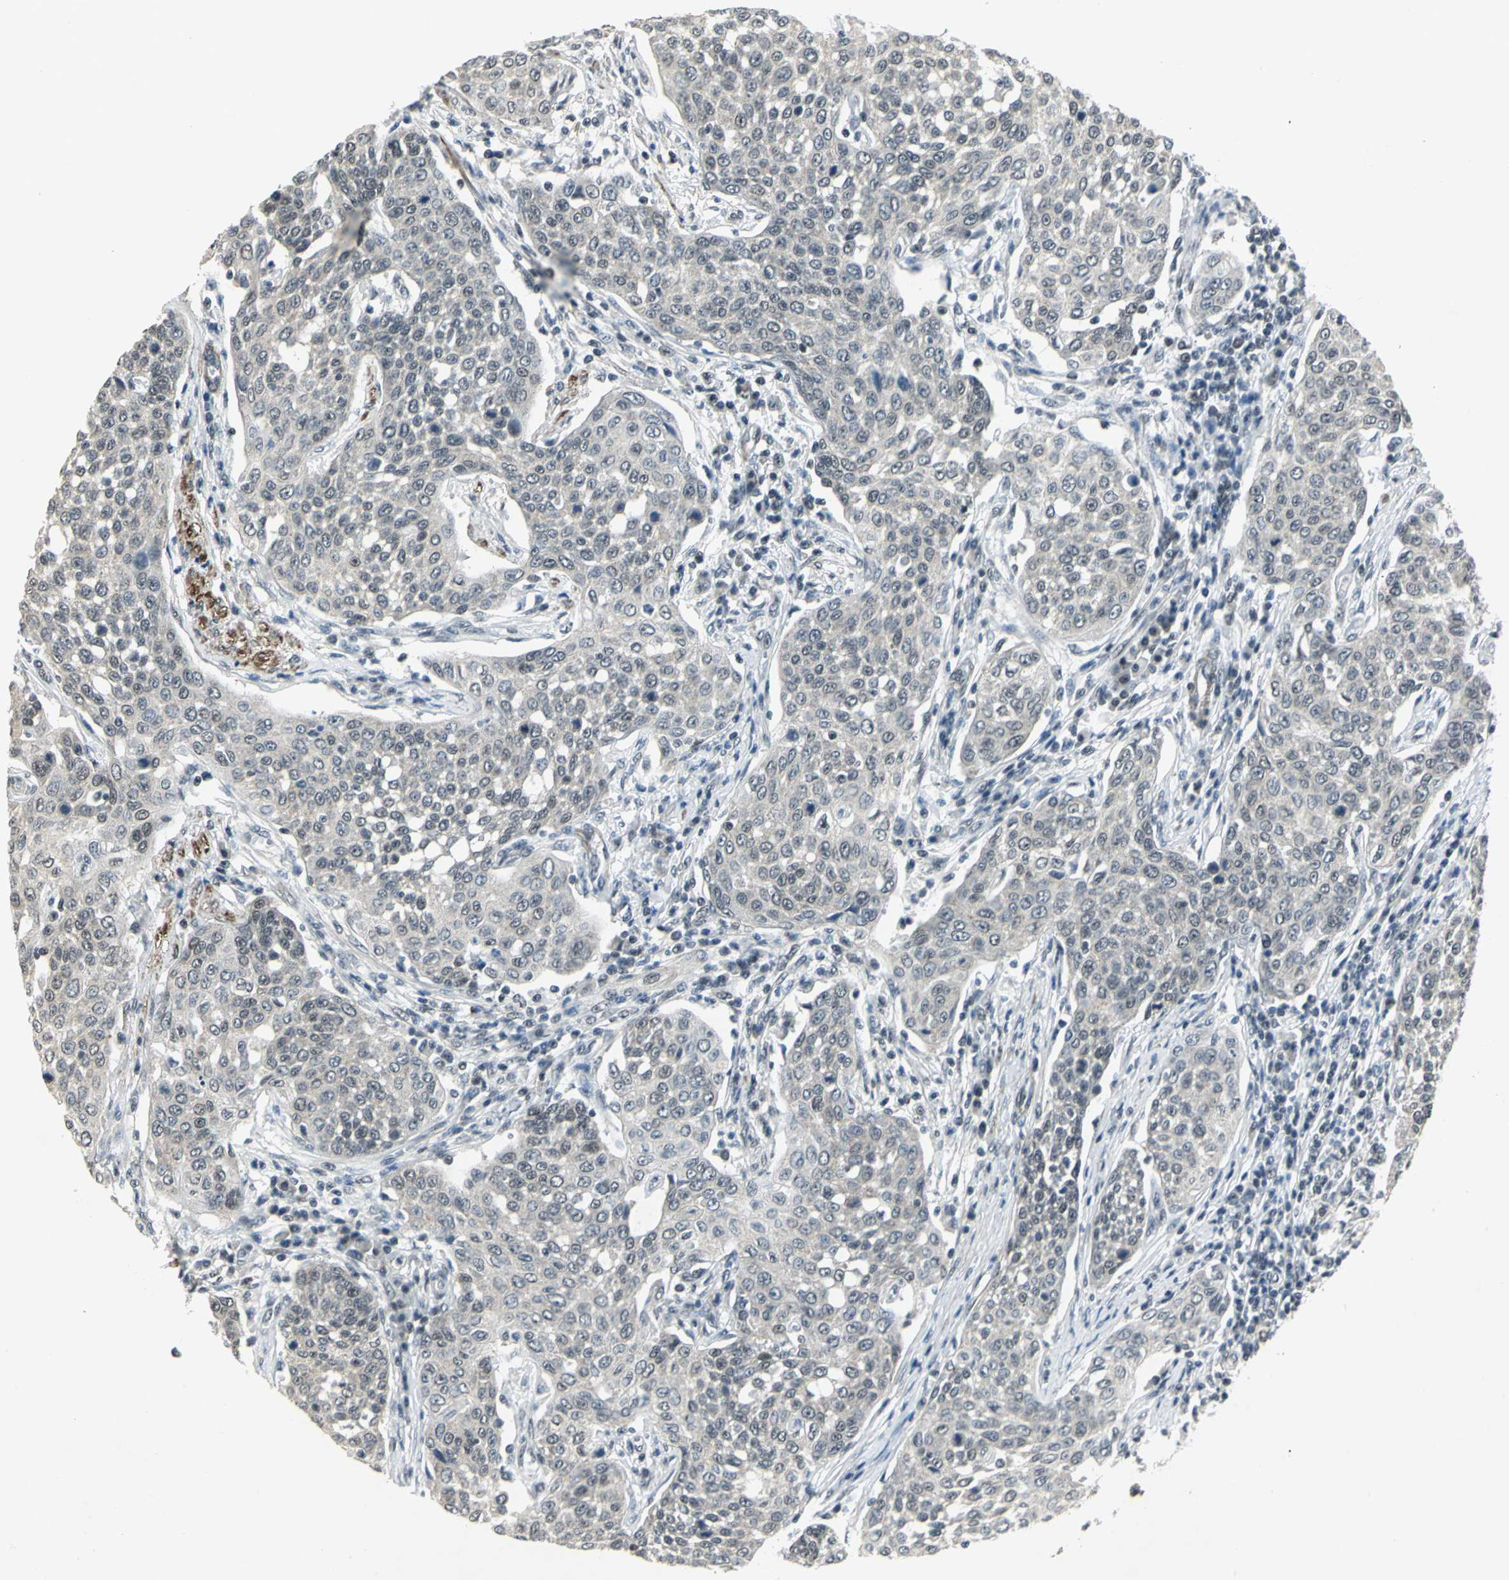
{"staining": {"intensity": "weak", "quantity": "<25%", "location": "cytoplasmic/membranous"}, "tissue": "cervical cancer", "cell_type": "Tumor cells", "image_type": "cancer", "snomed": [{"axis": "morphology", "description": "Squamous cell carcinoma, NOS"}, {"axis": "topography", "description": "Cervix"}], "caption": "Squamous cell carcinoma (cervical) was stained to show a protein in brown. There is no significant expression in tumor cells.", "gene": "MTA1", "patient": {"sex": "female", "age": 34}}